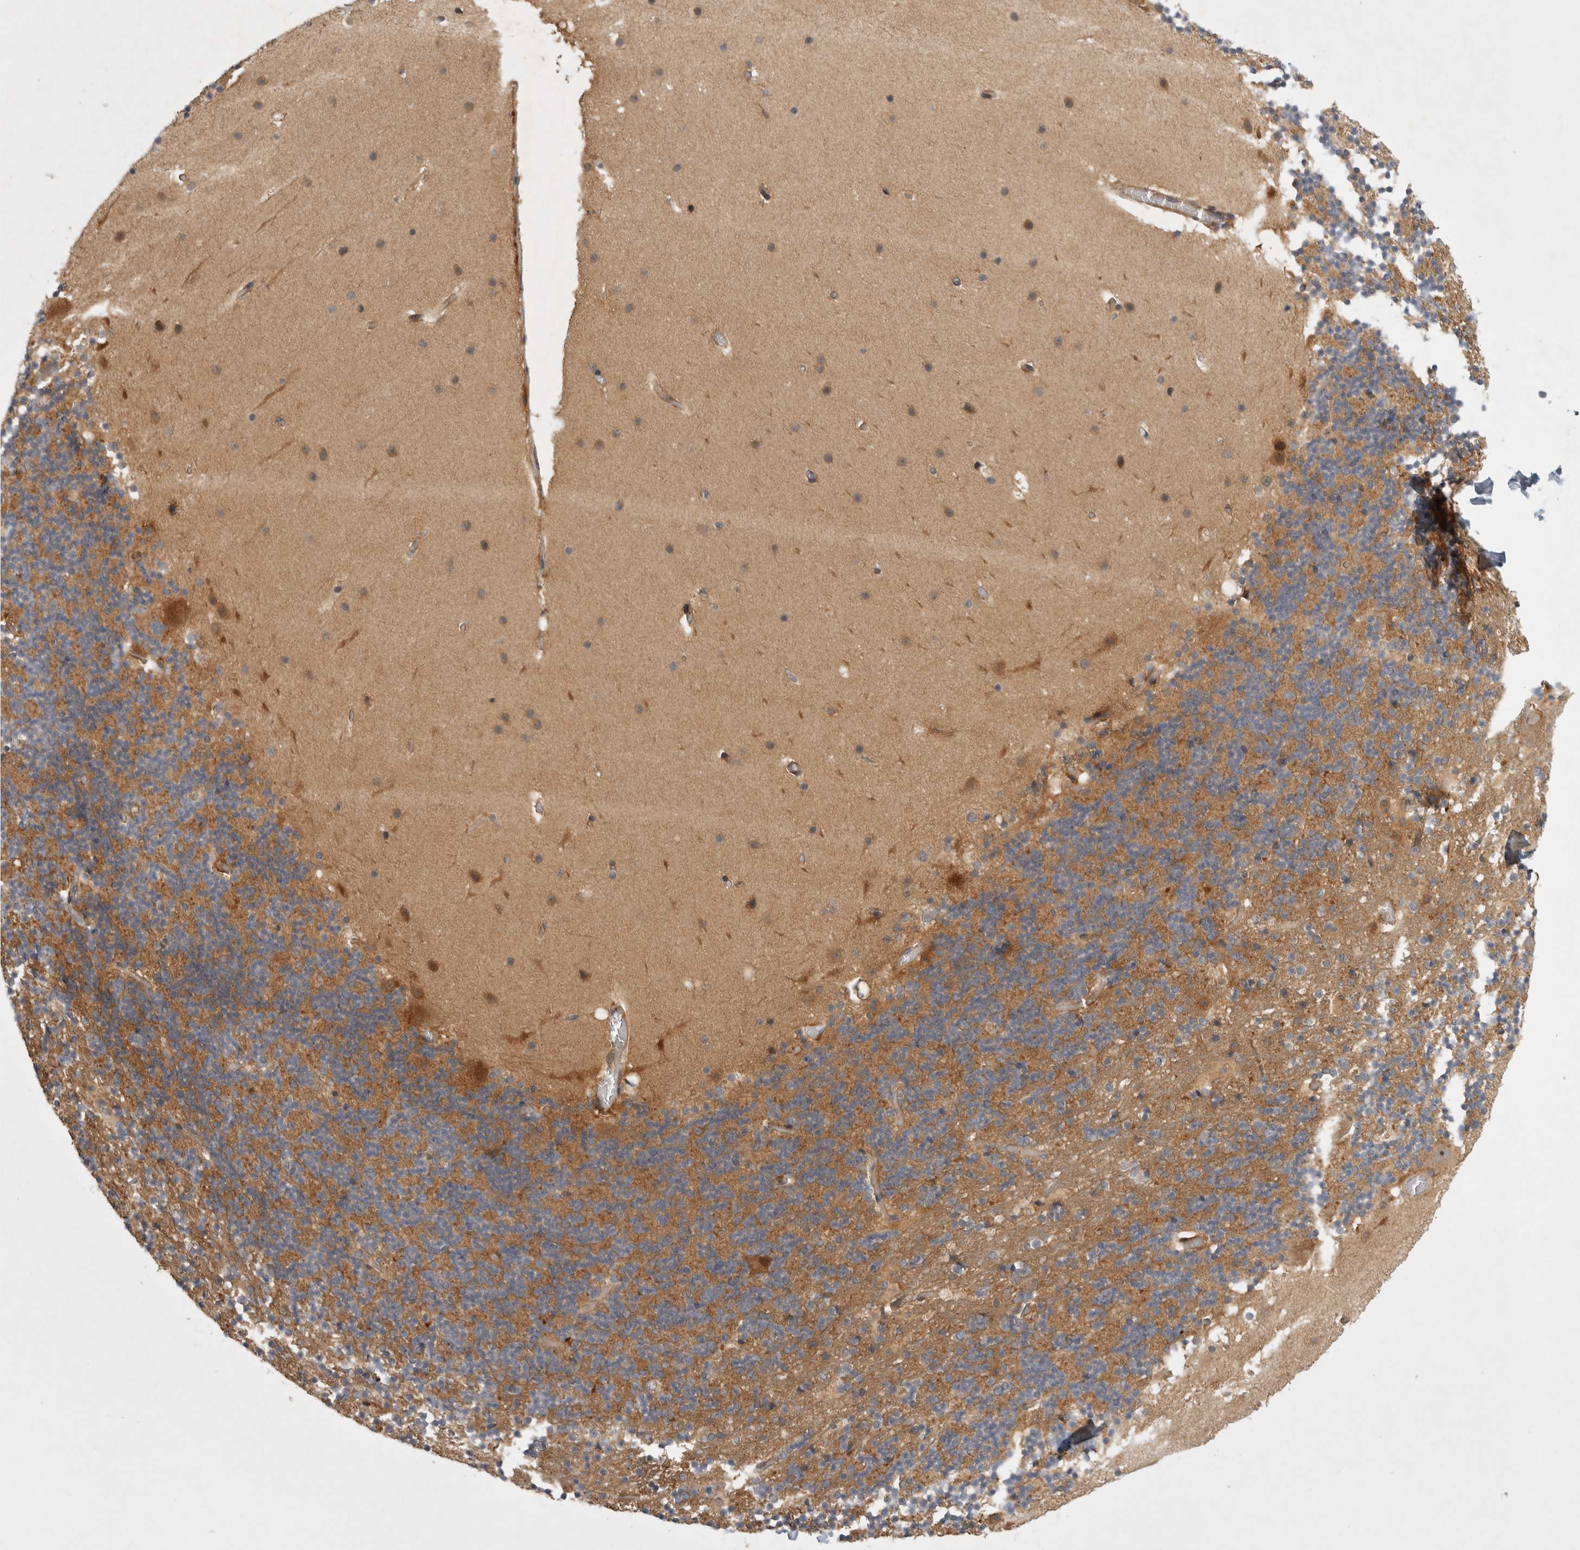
{"staining": {"intensity": "moderate", "quantity": ">75%", "location": "cytoplasmic/membranous"}, "tissue": "cerebellum", "cell_type": "Cells in granular layer", "image_type": "normal", "snomed": [{"axis": "morphology", "description": "Normal tissue, NOS"}, {"axis": "topography", "description": "Cerebellum"}], "caption": "Immunohistochemistry (IHC) (DAB) staining of normal cerebellum exhibits moderate cytoplasmic/membranous protein expression in about >75% of cells in granular layer. (brown staining indicates protein expression, while blue staining denotes nuclei).", "gene": "VEPH1", "patient": {"sex": "male", "age": 57}}